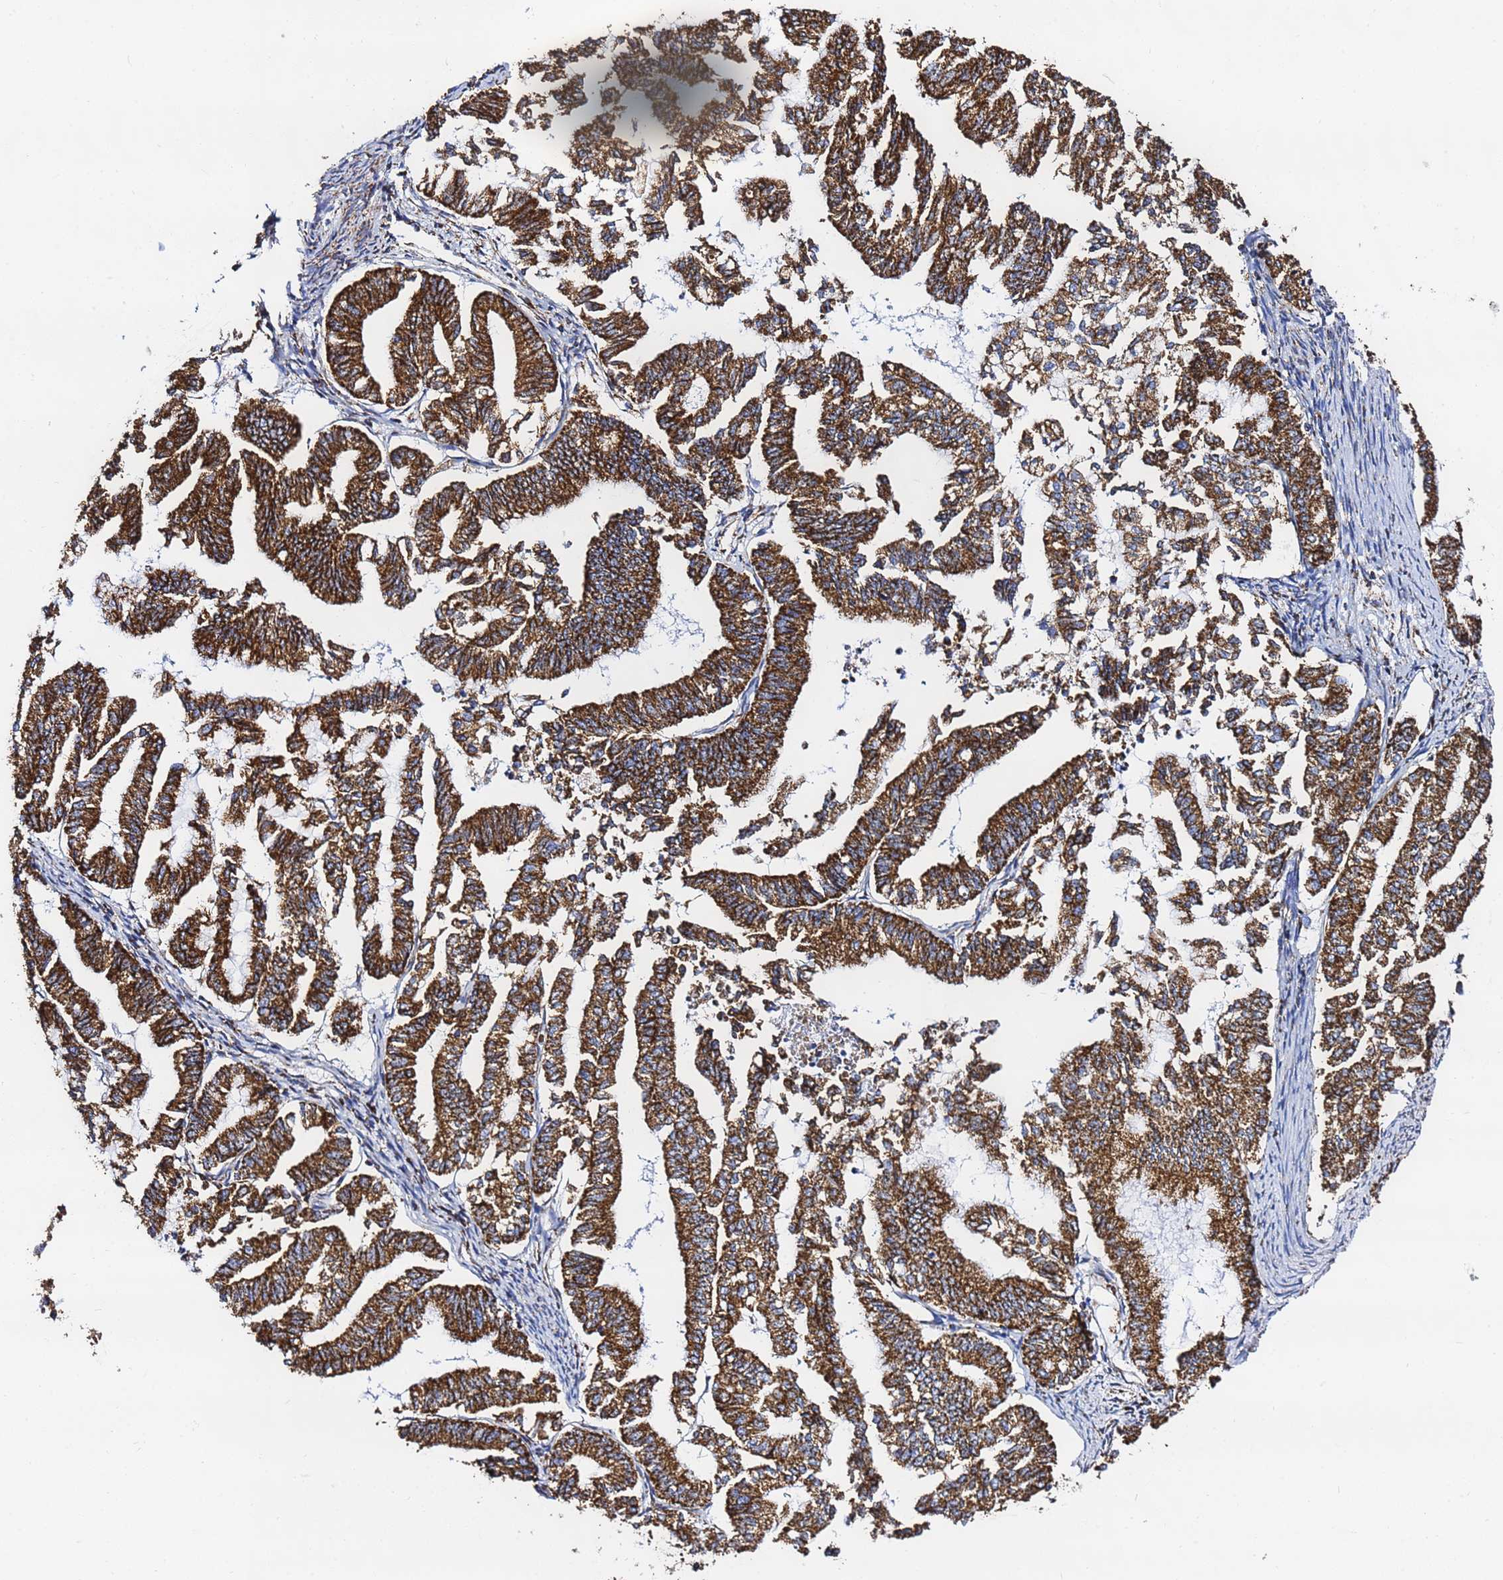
{"staining": {"intensity": "strong", "quantity": ">75%", "location": "cytoplasmic/membranous"}, "tissue": "endometrial cancer", "cell_type": "Tumor cells", "image_type": "cancer", "snomed": [{"axis": "morphology", "description": "Adenocarcinoma, NOS"}, {"axis": "topography", "description": "Endometrium"}], "caption": "Protein staining displays strong cytoplasmic/membranous expression in about >75% of tumor cells in adenocarcinoma (endometrial).", "gene": "PHB2", "patient": {"sex": "female", "age": 79}}